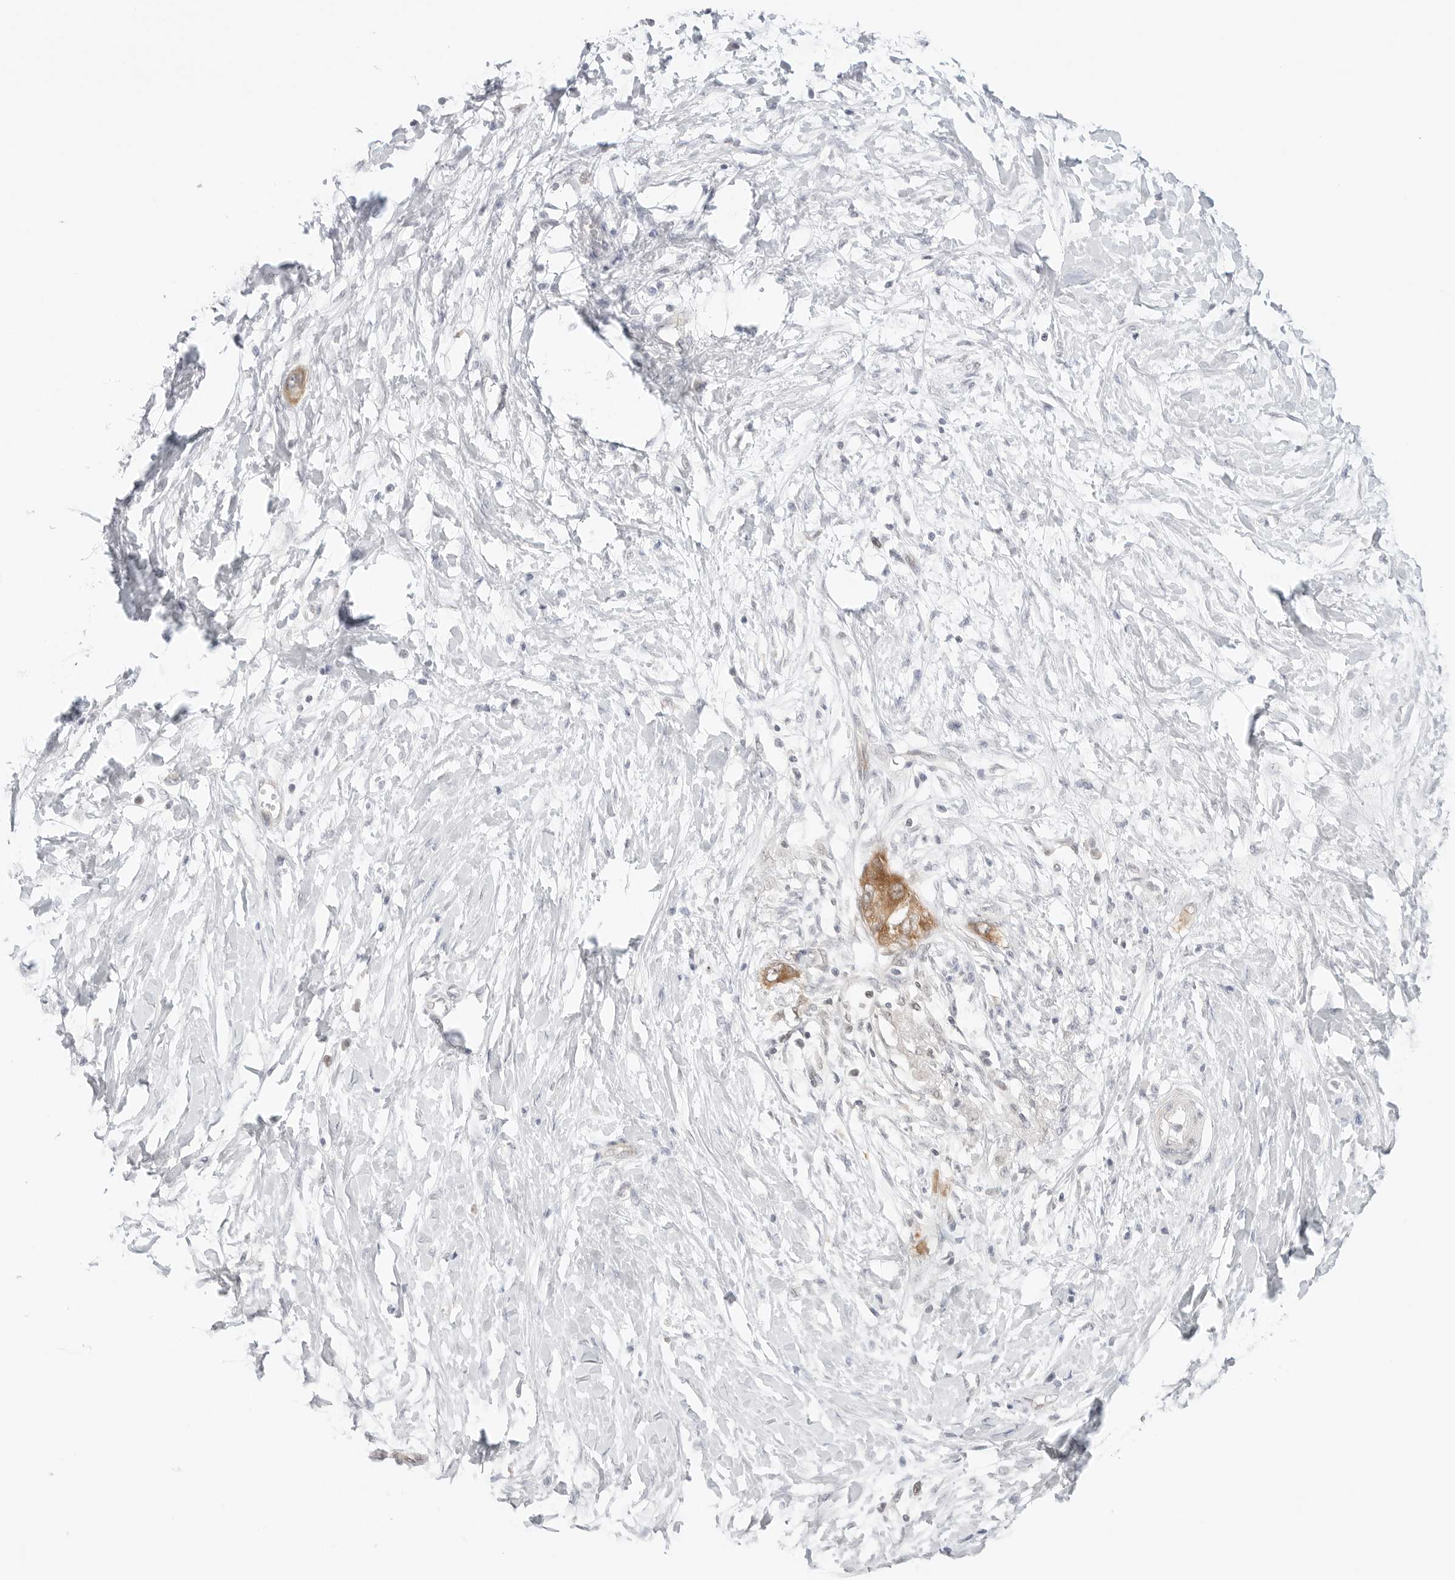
{"staining": {"intensity": "moderate", "quantity": "<25%", "location": "cytoplasmic/membranous"}, "tissue": "pancreatic cancer", "cell_type": "Tumor cells", "image_type": "cancer", "snomed": [{"axis": "morphology", "description": "Normal tissue, NOS"}, {"axis": "morphology", "description": "Adenocarcinoma, NOS"}, {"axis": "topography", "description": "Pancreas"}, {"axis": "topography", "description": "Peripheral nerve tissue"}], "caption": "The photomicrograph reveals immunohistochemical staining of adenocarcinoma (pancreatic). There is moderate cytoplasmic/membranous staining is appreciated in approximately <25% of tumor cells.", "gene": "NUDC", "patient": {"sex": "male", "age": 59}}